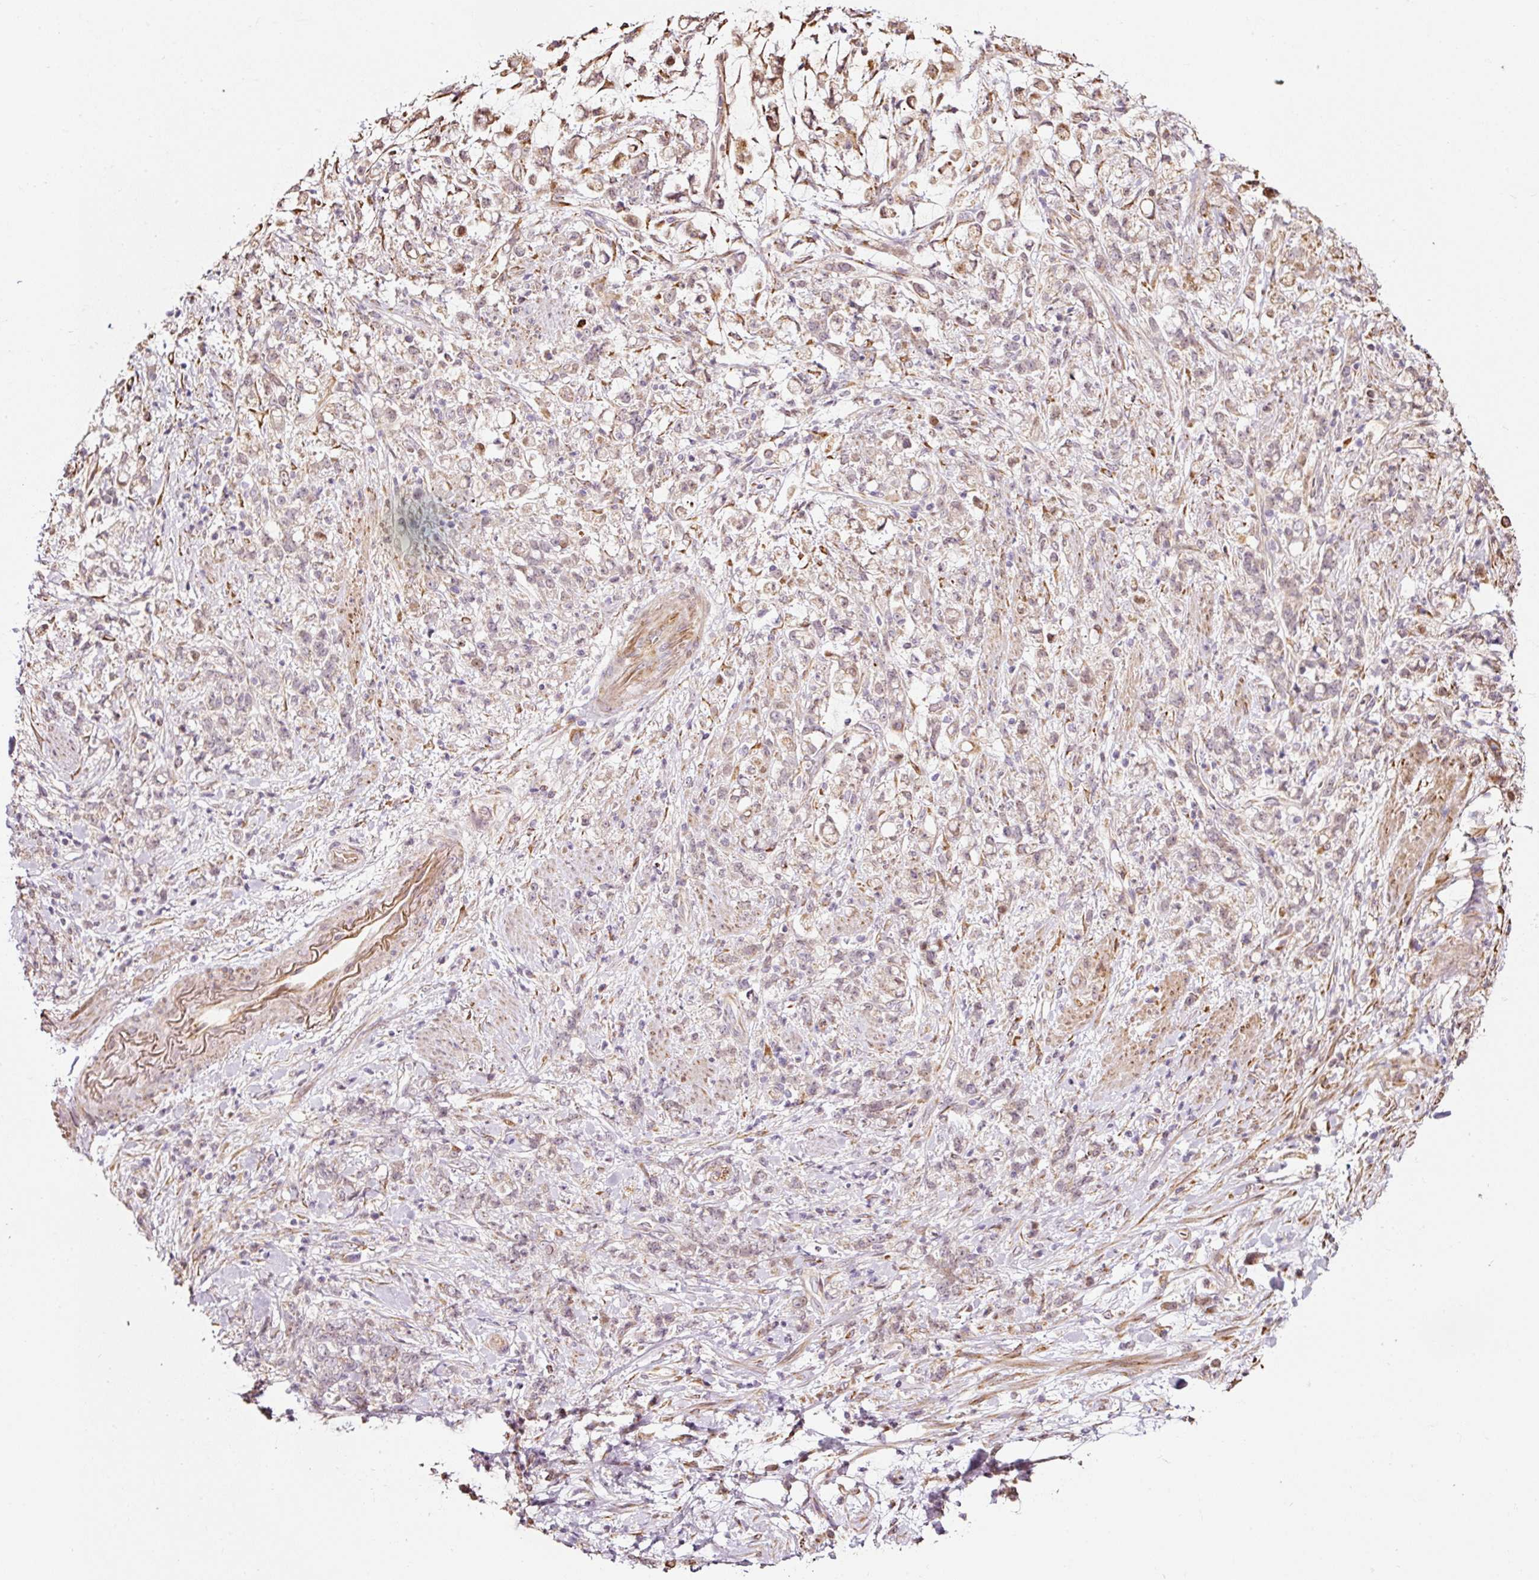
{"staining": {"intensity": "weak", "quantity": "25%-75%", "location": "cytoplasmic/membranous"}, "tissue": "stomach cancer", "cell_type": "Tumor cells", "image_type": "cancer", "snomed": [{"axis": "morphology", "description": "Adenocarcinoma, NOS"}, {"axis": "topography", "description": "Stomach"}], "caption": "Protein staining exhibits weak cytoplasmic/membranous expression in about 25%-75% of tumor cells in stomach adenocarcinoma. (DAB IHC with brightfield microscopy, high magnification).", "gene": "ETF1", "patient": {"sex": "female", "age": 60}}